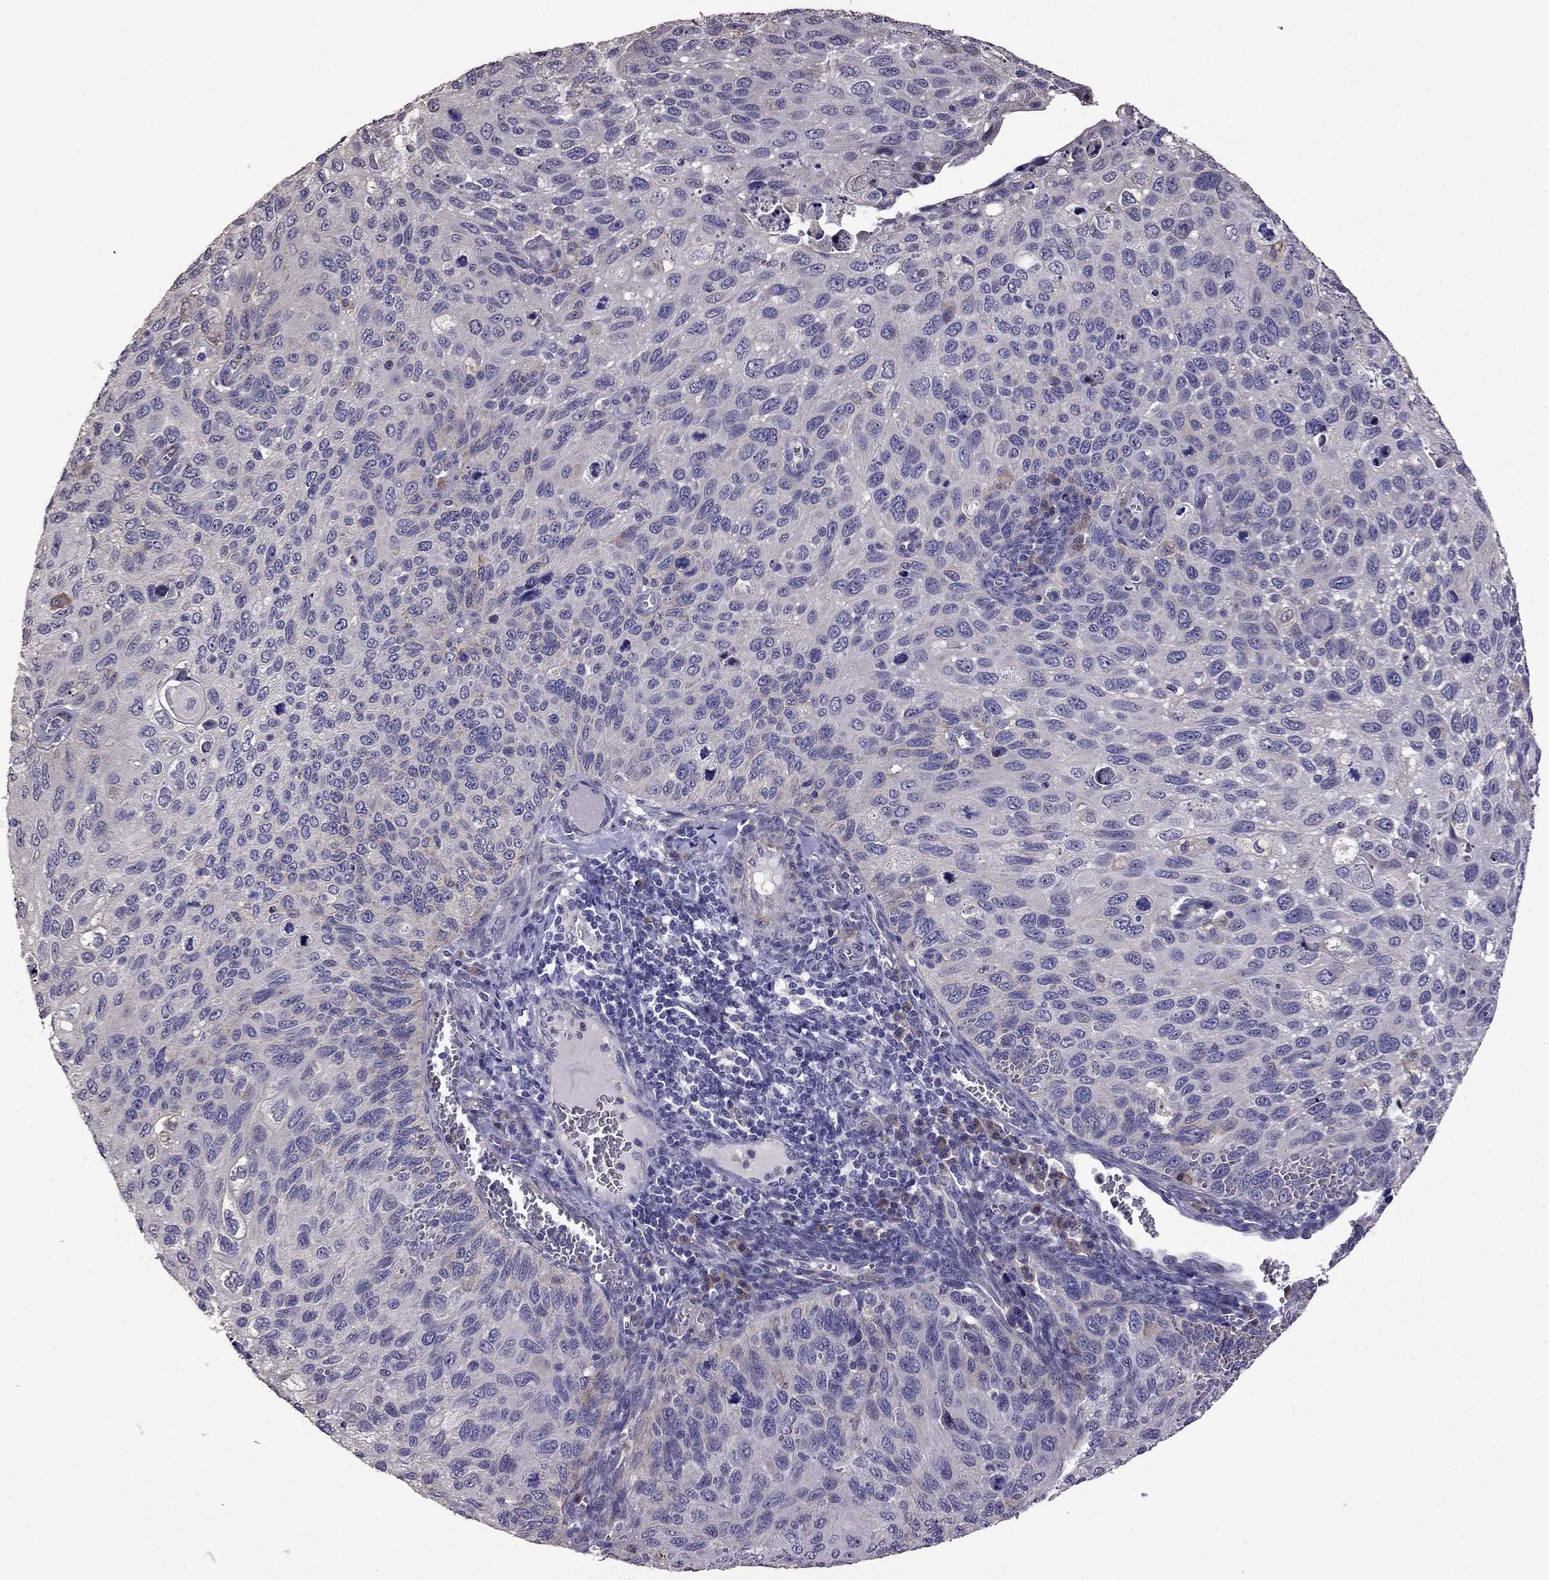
{"staining": {"intensity": "negative", "quantity": "none", "location": "none"}, "tissue": "cervical cancer", "cell_type": "Tumor cells", "image_type": "cancer", "snomed": [{"axis": "morphology", "description": "Squamous cell carcinoma, NOS"}, {"axis": "topography", "description": "Cervix"}], "caption": "Squamous cell carcinoma (cervical) stained for a protein using IHC exhibits no expression tumor cells.", "gene": "CDH9", "patient": {"sex": "female", "age": 70}}